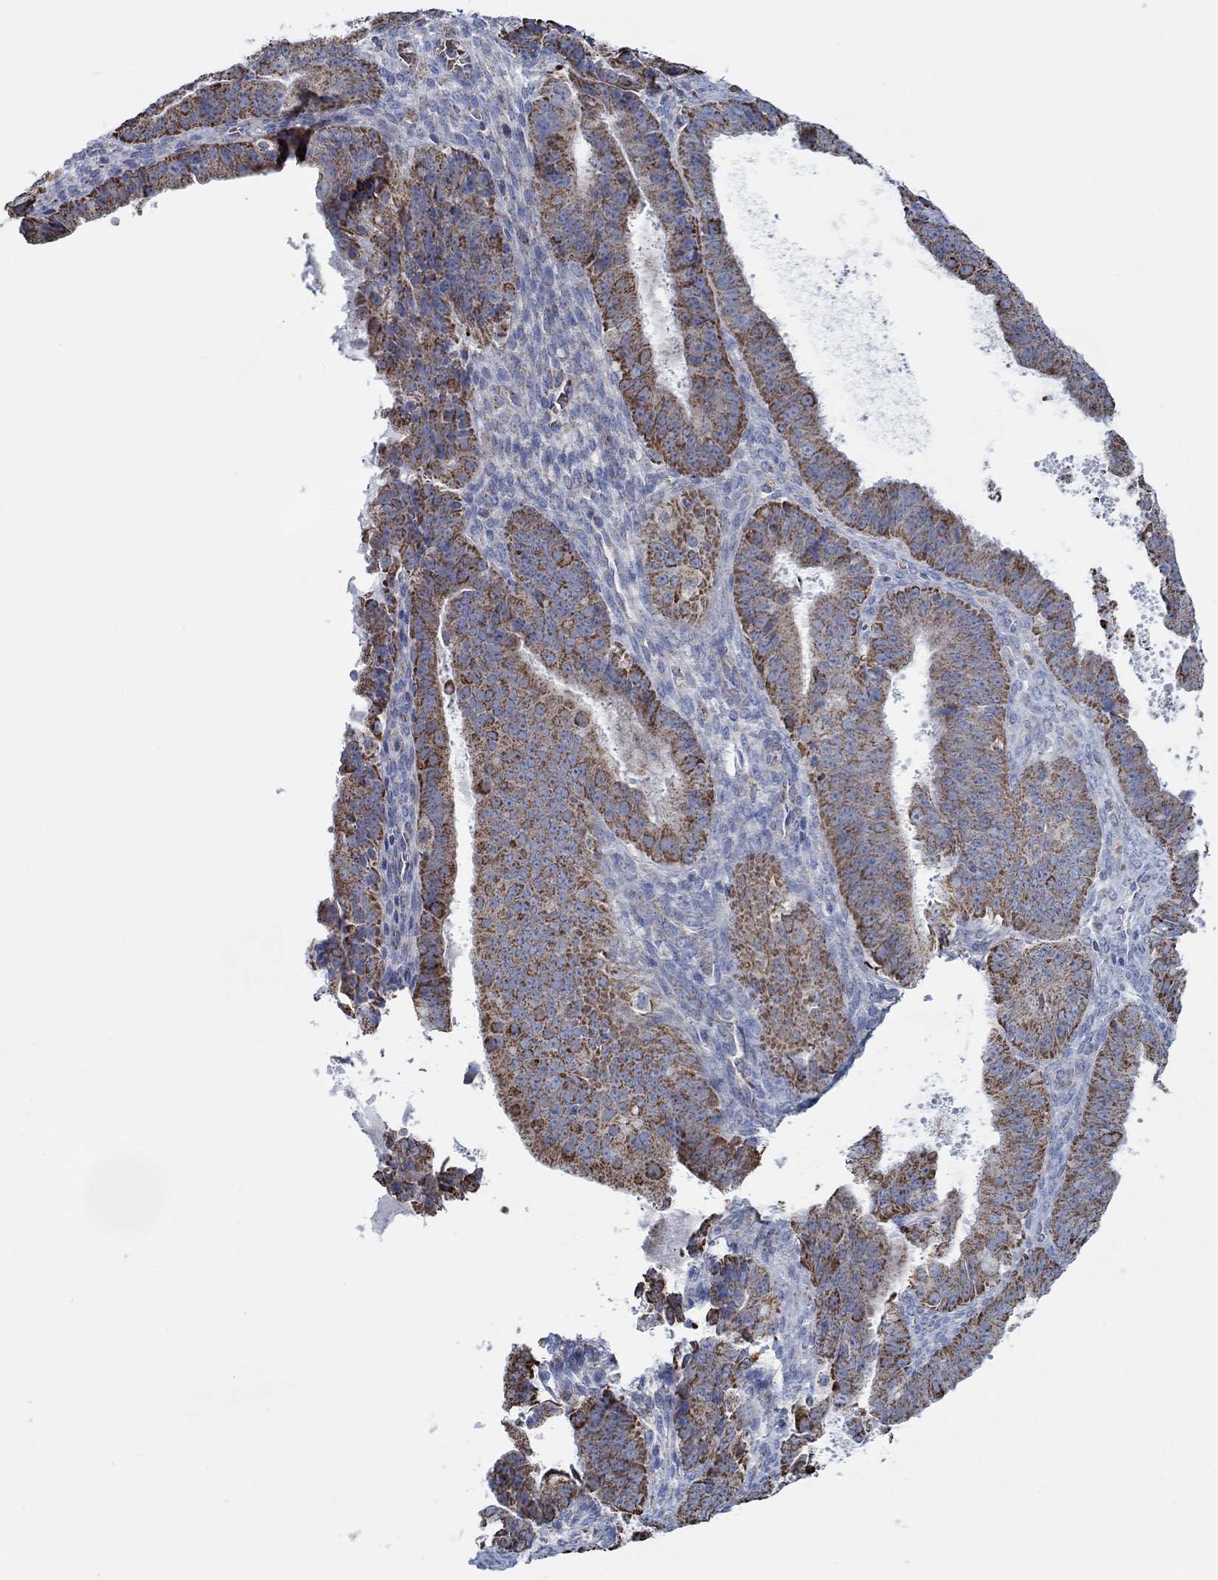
{"staining": {"intensity": "strong", "quantity": "25%-75%", "location": "cytoplasmic/membranous"}, "tissue": "ovarian cancer", "cell_type": "Tumor cells", "image_type": "cancer", "snomed": [{"axis": "morphology", "description": "Carcinoma, endometroid"}, {"axis": "topography", "description": "Ovary"}], "caption": "DAB (3,3'-diaminobenzidine) immunohistochemical staining of human ovarian cancer (endometroid carcinoma) exhibits strong cytoplasmic/membranous protein positivity in approximately 25%-75% of tumor cells. The staining is performed using DAB brown chromogen to label protein expression. The nuclei are counter-stained blue using hematoxylin.", "gene": "GLOD5", "patient": {"sex": "female", "age": 42}}